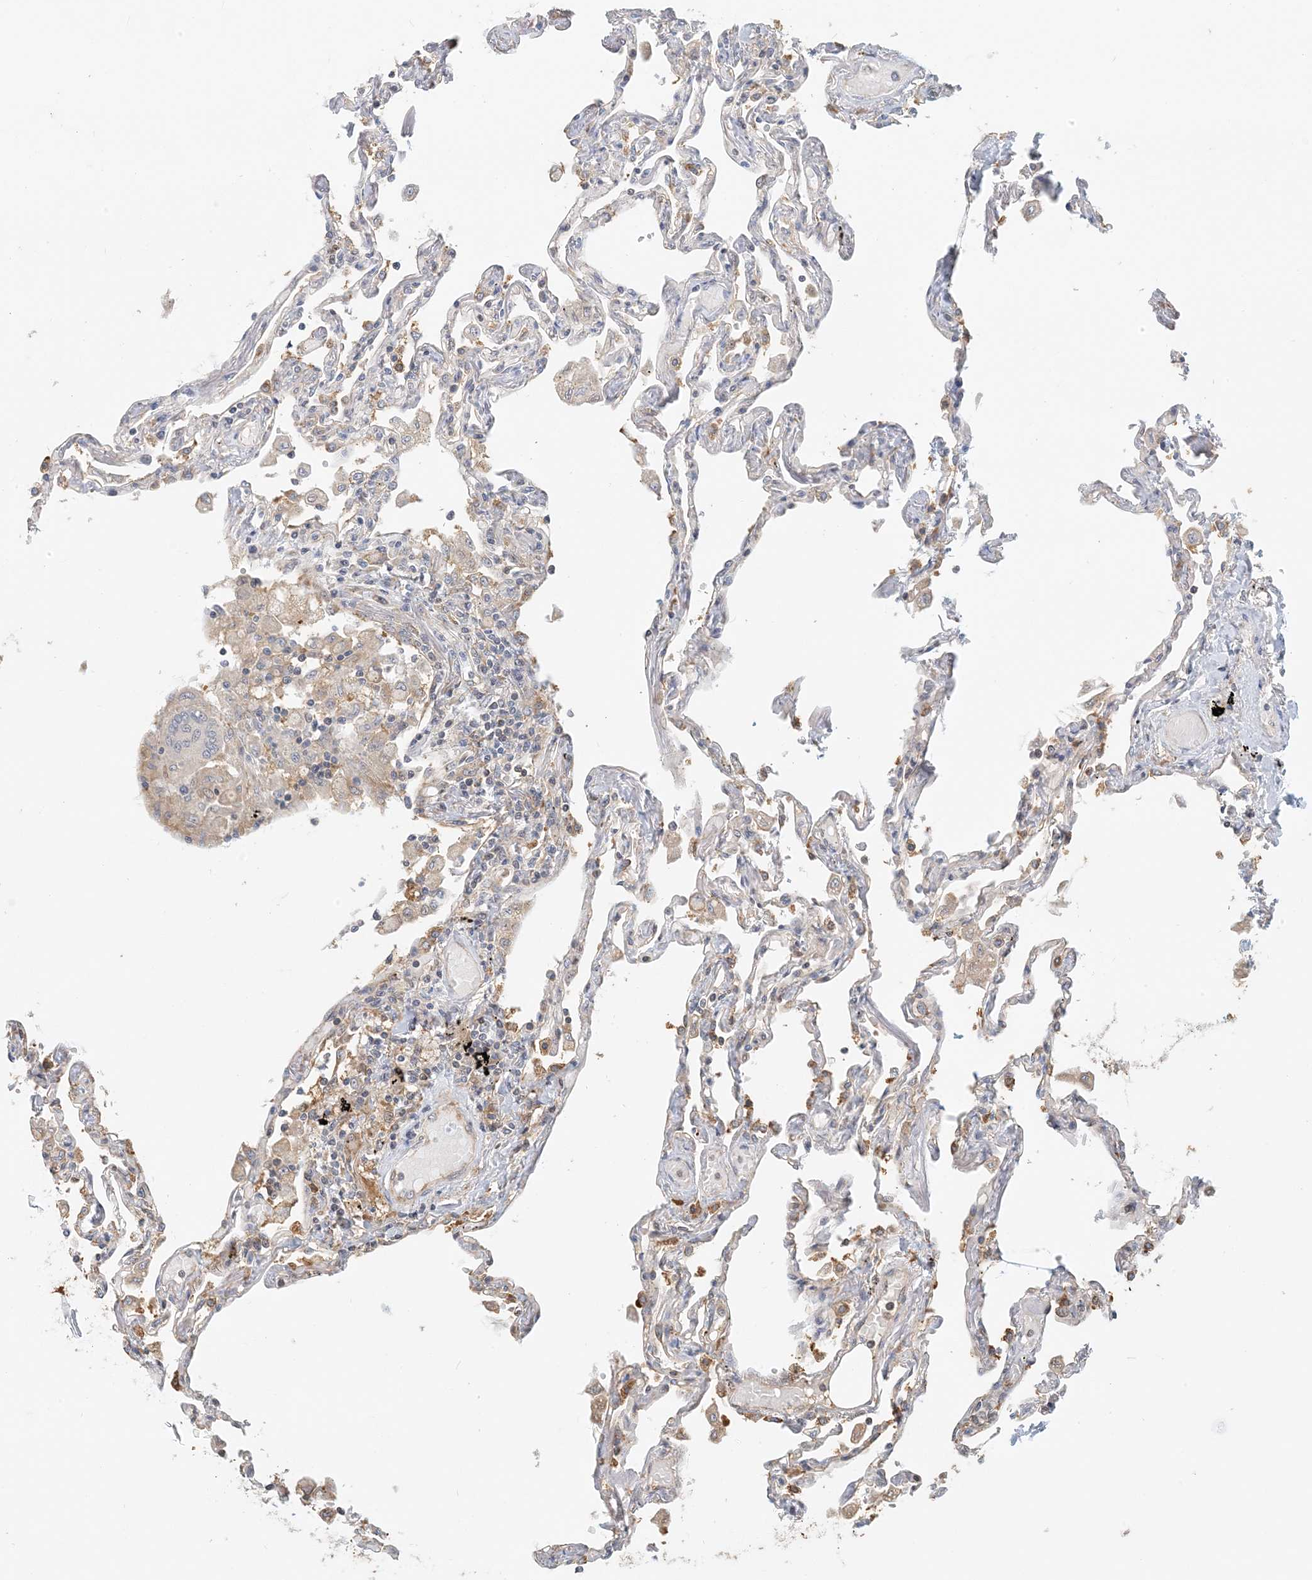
{"staining": {"intensity": "moderate", "quantity": "<25%", "location": "cytoplasmic/membranous"}, "tissue": "lung", "cell_type": "Alveolar cells", "image_type": "normal", "snomed": [{"axis": "morphology", "description": "Normal tissue, NOS"}, {"axis": "topography", "description": "Lung"}], "caption": "DAB immunohistochemical staining of unremarkable lung exhibits moderate cytoplasmic/membranous protein expression in approximately <25% of alveolar cells.", "gene": "HNMT", "patient": {"sex": "female", "age": 67}}